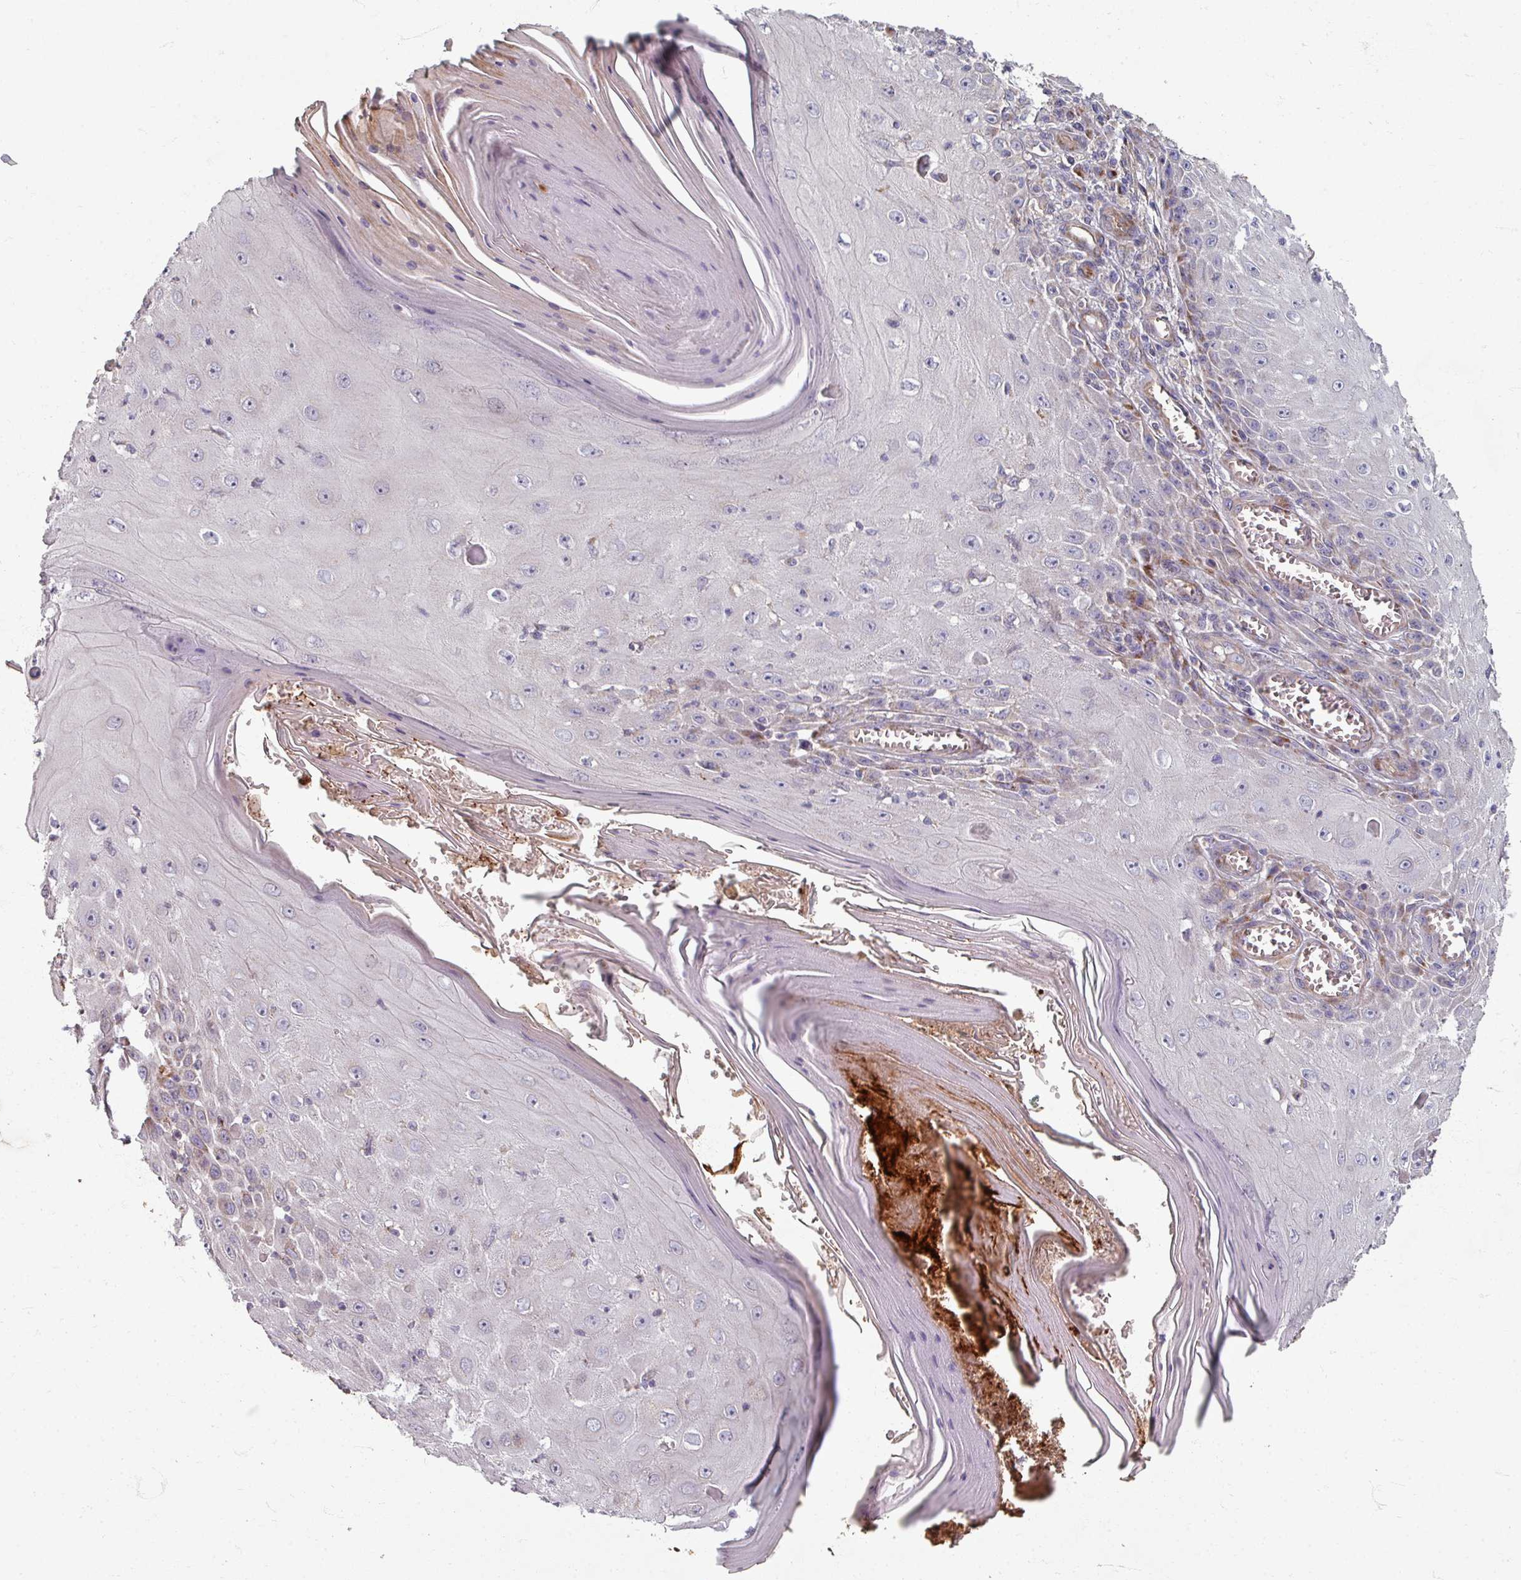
{"staining": {"intensity": "negative", "quantity": "none", "location": "none"}, "tissue": "skin cancer", "cell_type": "Tumor cells", "image_type": "cancer", "snomed": [{"axis": "morphology", "description": "Squamous cell carcinoma, NOS"}, {"axis": "topography", "description": "Skin"}], "caption": "Human skin cancer stained for a protein using IHC displays no expression in tumor cells.", "gene": "GABARAPL1", "patient": {"sex": "female", "age": 73}}